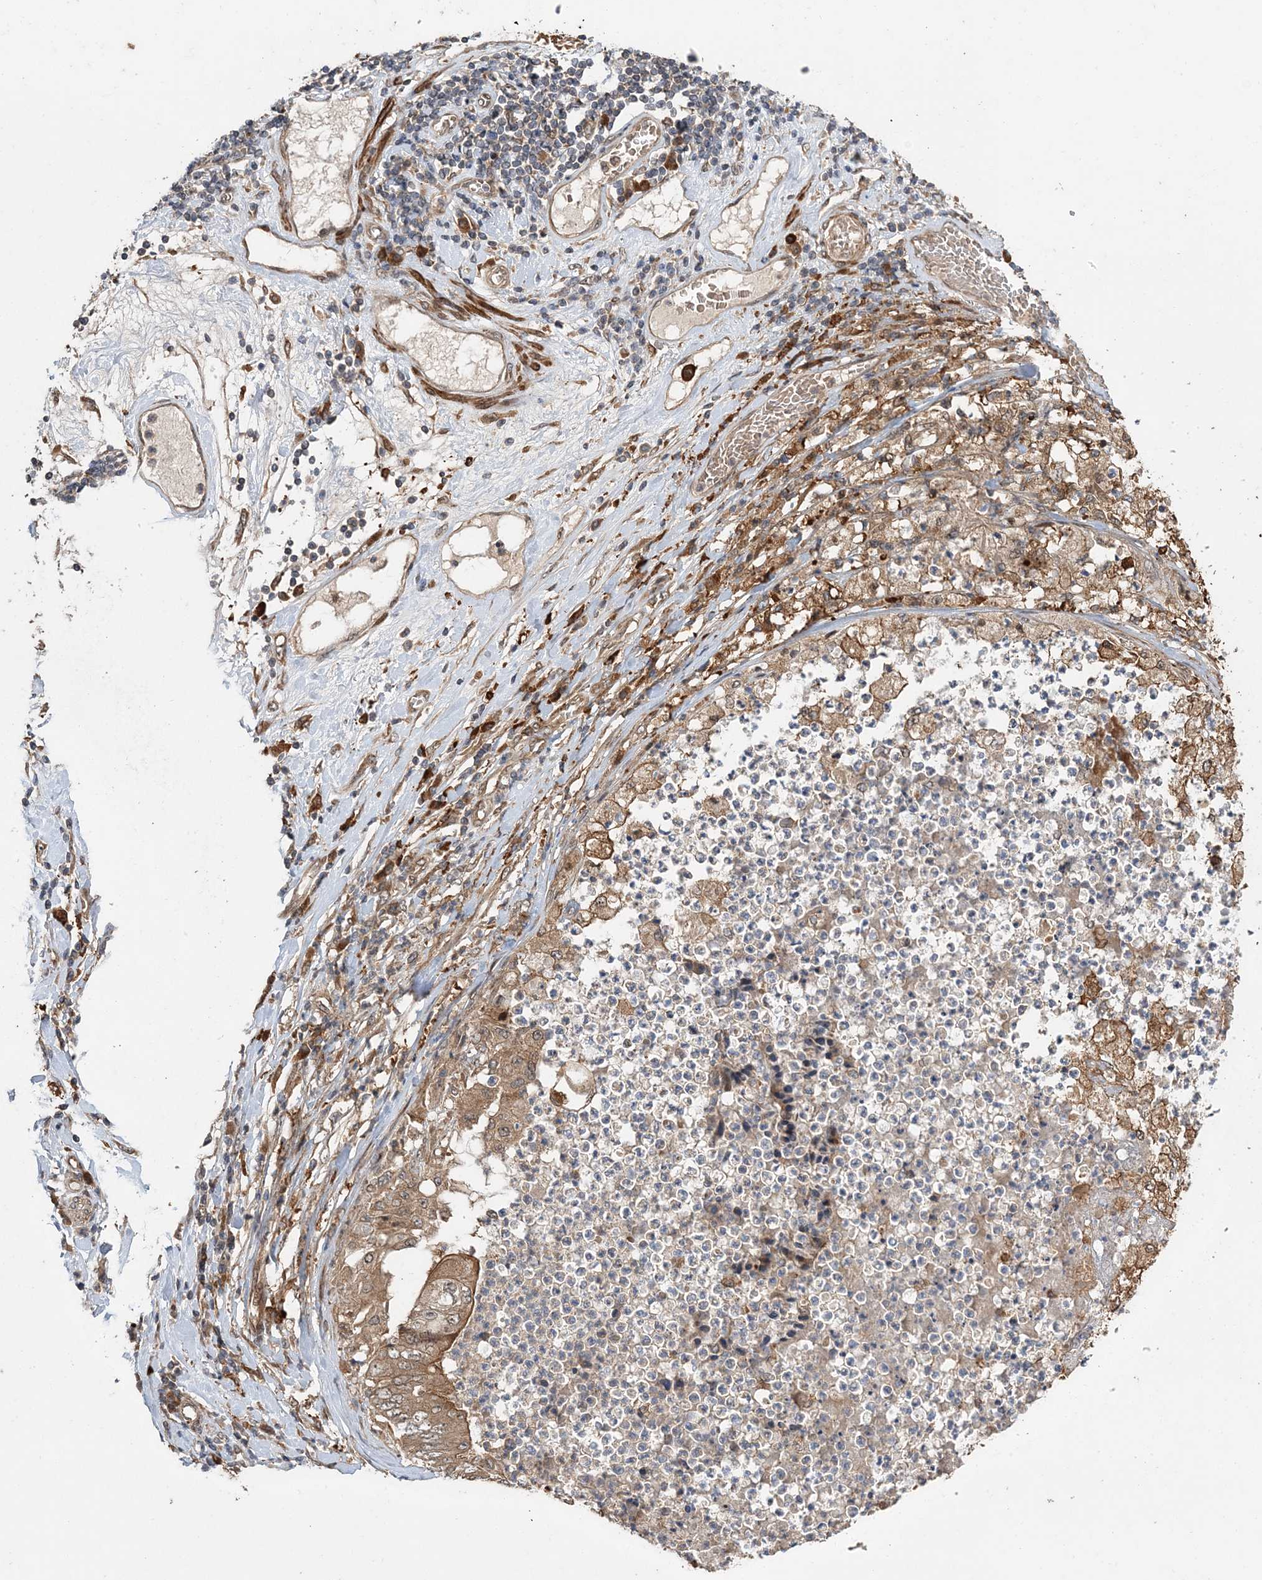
{"staining": {"intensity": "moderate", "quantity": ">75%", "location": "cytoplasmic/membranous"}, "tissue": "stomach cancer", "cell_type": "Tumor cells", "image_type": "cancer", "snomed": [{"axis": "morphology", "description": "Adenocarcinoma, NOS"}, {"axis": "topography", "description": "Stomach"}], "caption": "There is medium levels of moderate cytoplasmic/membranous staining in tumor cells of stomach adenocarcinoma, as demonstrated by immunohistochemical staining (brown color).", "gene": "UBTD2", "patient": {"sex": "female", "age": 73}}